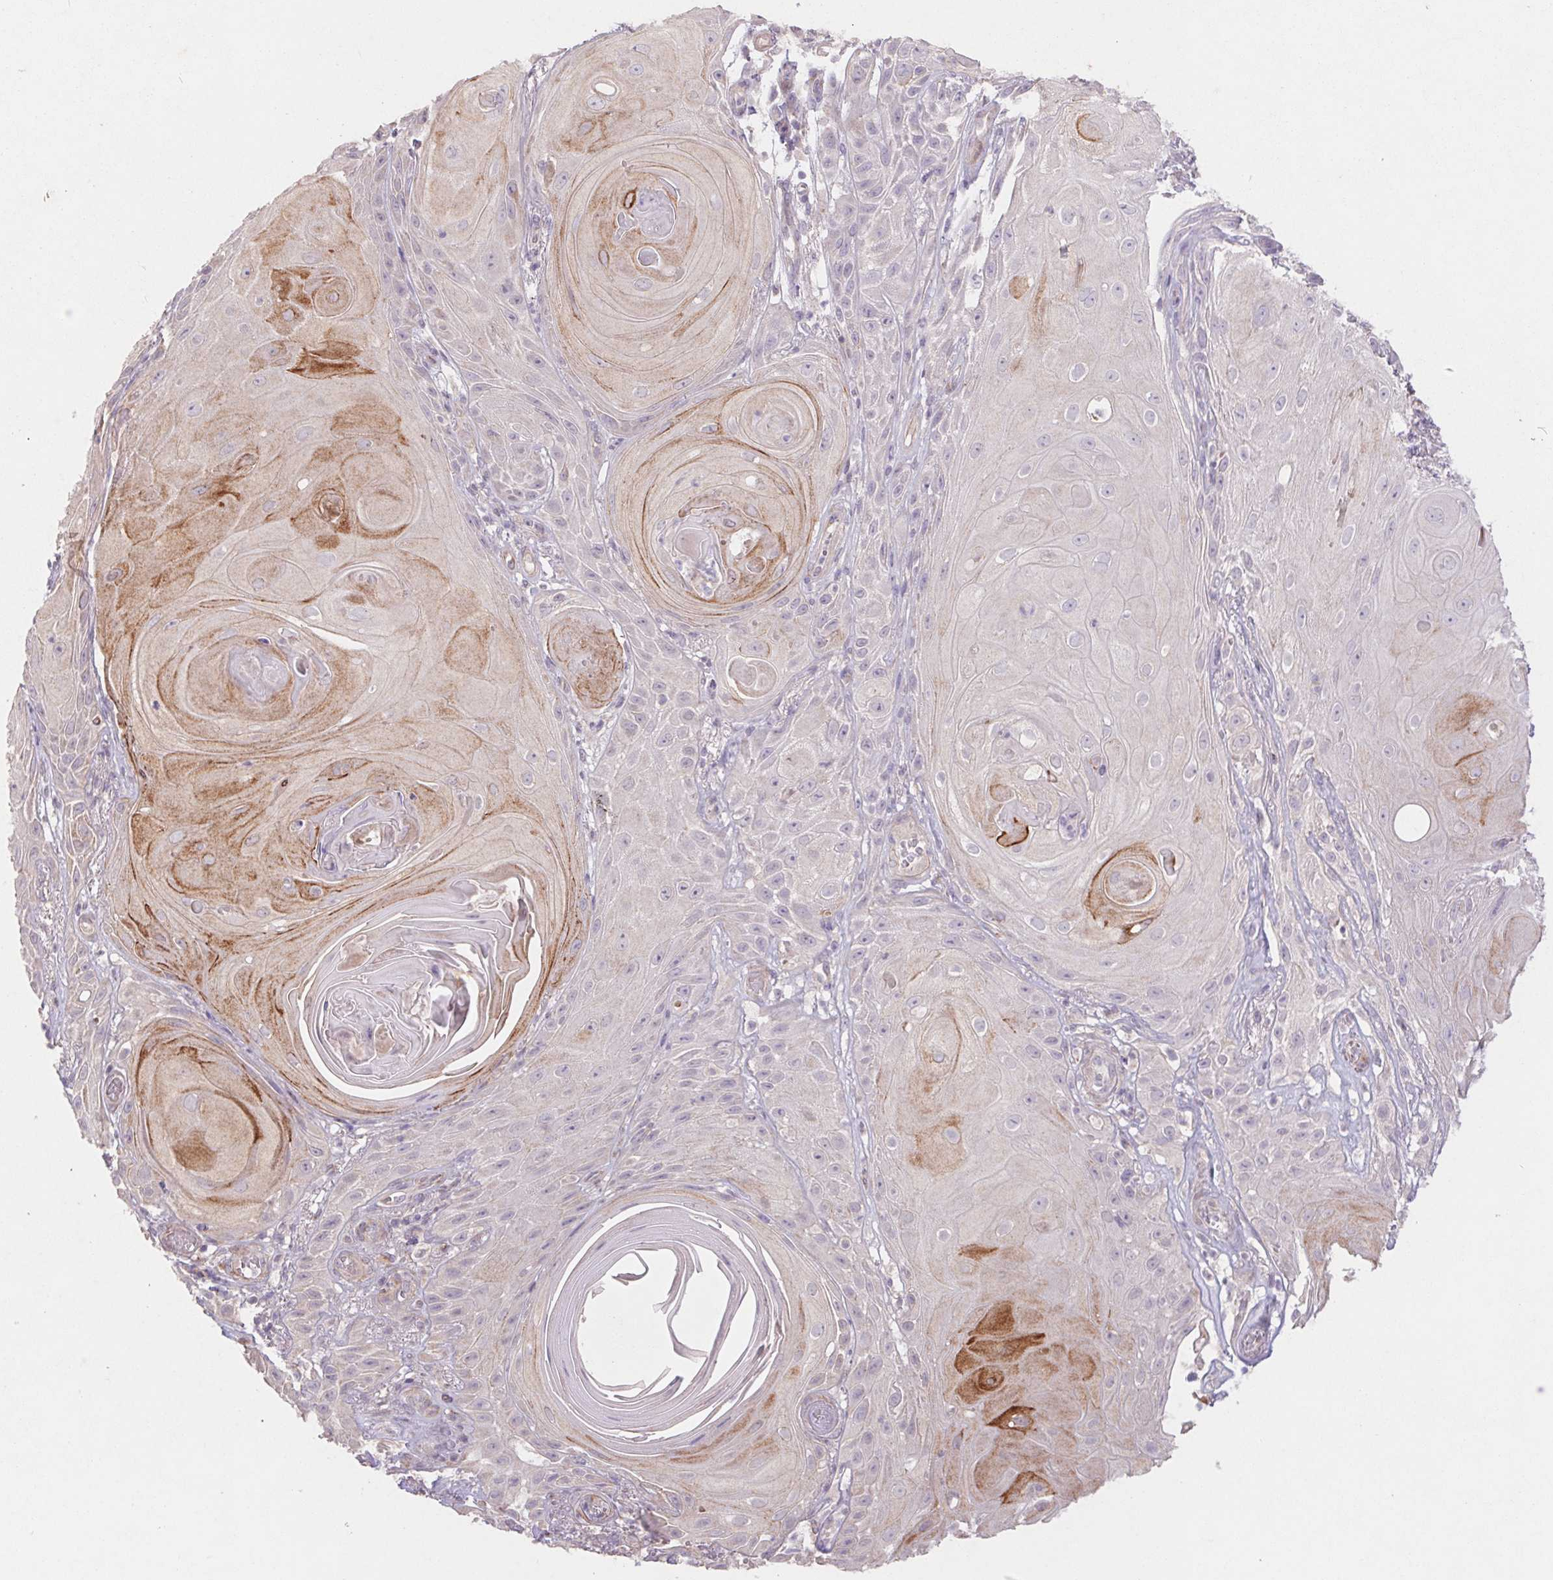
{"staining": {"intensity": "moderate", "quantity": "25%-75%", "location": "cytoplasmic/membranous"}, "tissue": "skin cancer", "cell_type": "Tumor cells", "image_type": "cancer", "snomed": [{"axis": "morphology", "description": "Squamous cell carcinoma, NOS"}, {"axis": "topography", "description": "Skin"}], "caption": "Brown immunohistochemical staining in skin cancer demonstrates moderate cytoplasmic/membranous positivity in approximately 25%-75% of tumor cells.", "gene": "GRM2", "patient": {"sex": "male", "age": 62}}